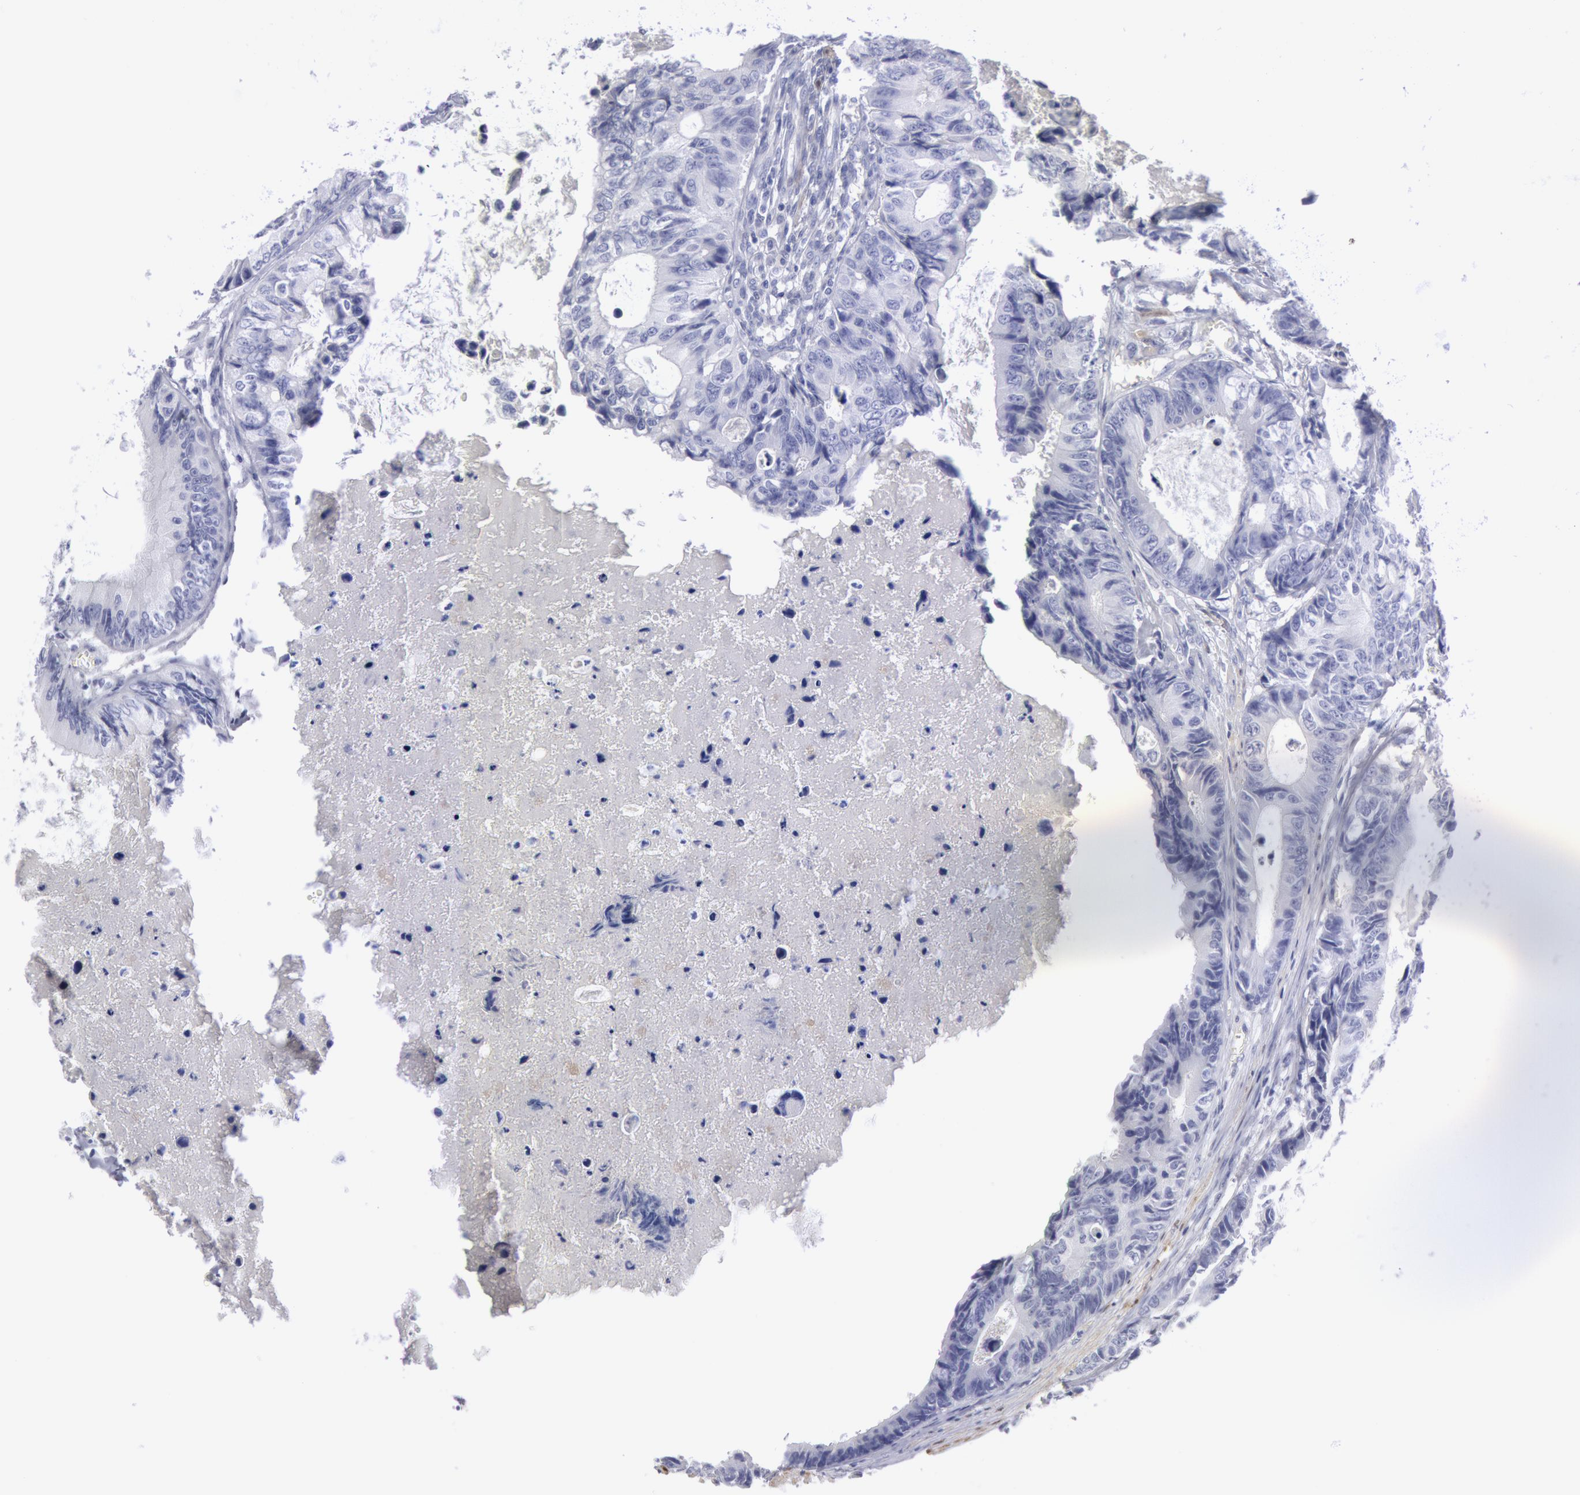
{"staining": {"intensity": "negative", "quantity": "none", "location": "none"}, "tissue": "colorectal cancer", "cell_type": "Tumor cells", "image_type": "cancer", "snomed": [{"axis": "morphology", "description": "Adenocarcinoma, NOS"}, {"axis": "topography", "description": "Rectum"}], "caption": "The image exhibits no significant positivity in tumor cells of colorectal adenocarcinoma.", "gene": "FHL1", "patient": {"sex": "female", "age": 98}}